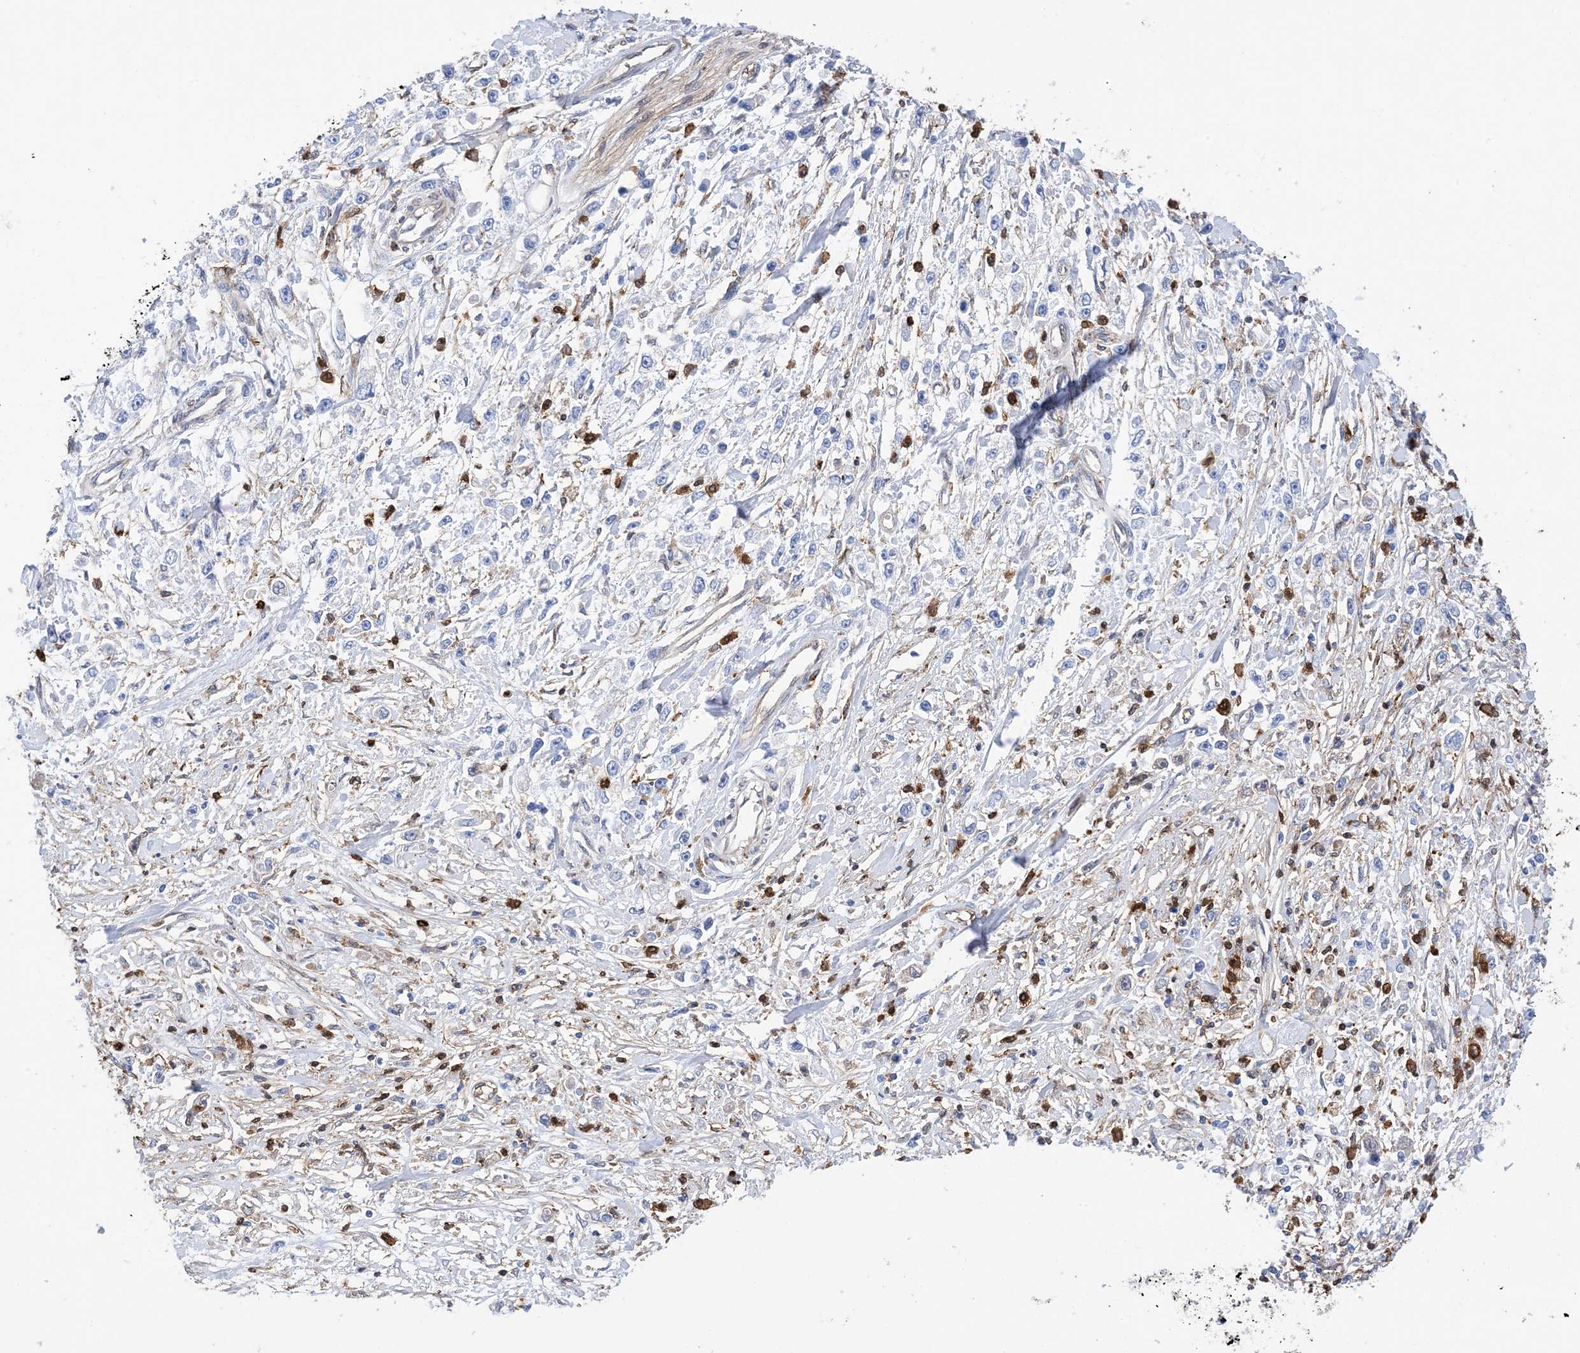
{"staining": {"intensity": "negative", "quantity": "none", "location": "none"}, "tissue": "stomach cancer", "cell_type": "Tumor cells", "image_type": "cancer", "snomed": [{"axis": "morphology", "description": "Adenocarcinoma, NOS"}, {"axis": "topography", "description": "Stomach"}], "caption": "The immunohistochemistry (IHC) image has no significant positivity in tumor cells of stomach adenocarcinoma tissue.", "gene": "ANXA1", "patient": {"sex": "female", "age": 59}}